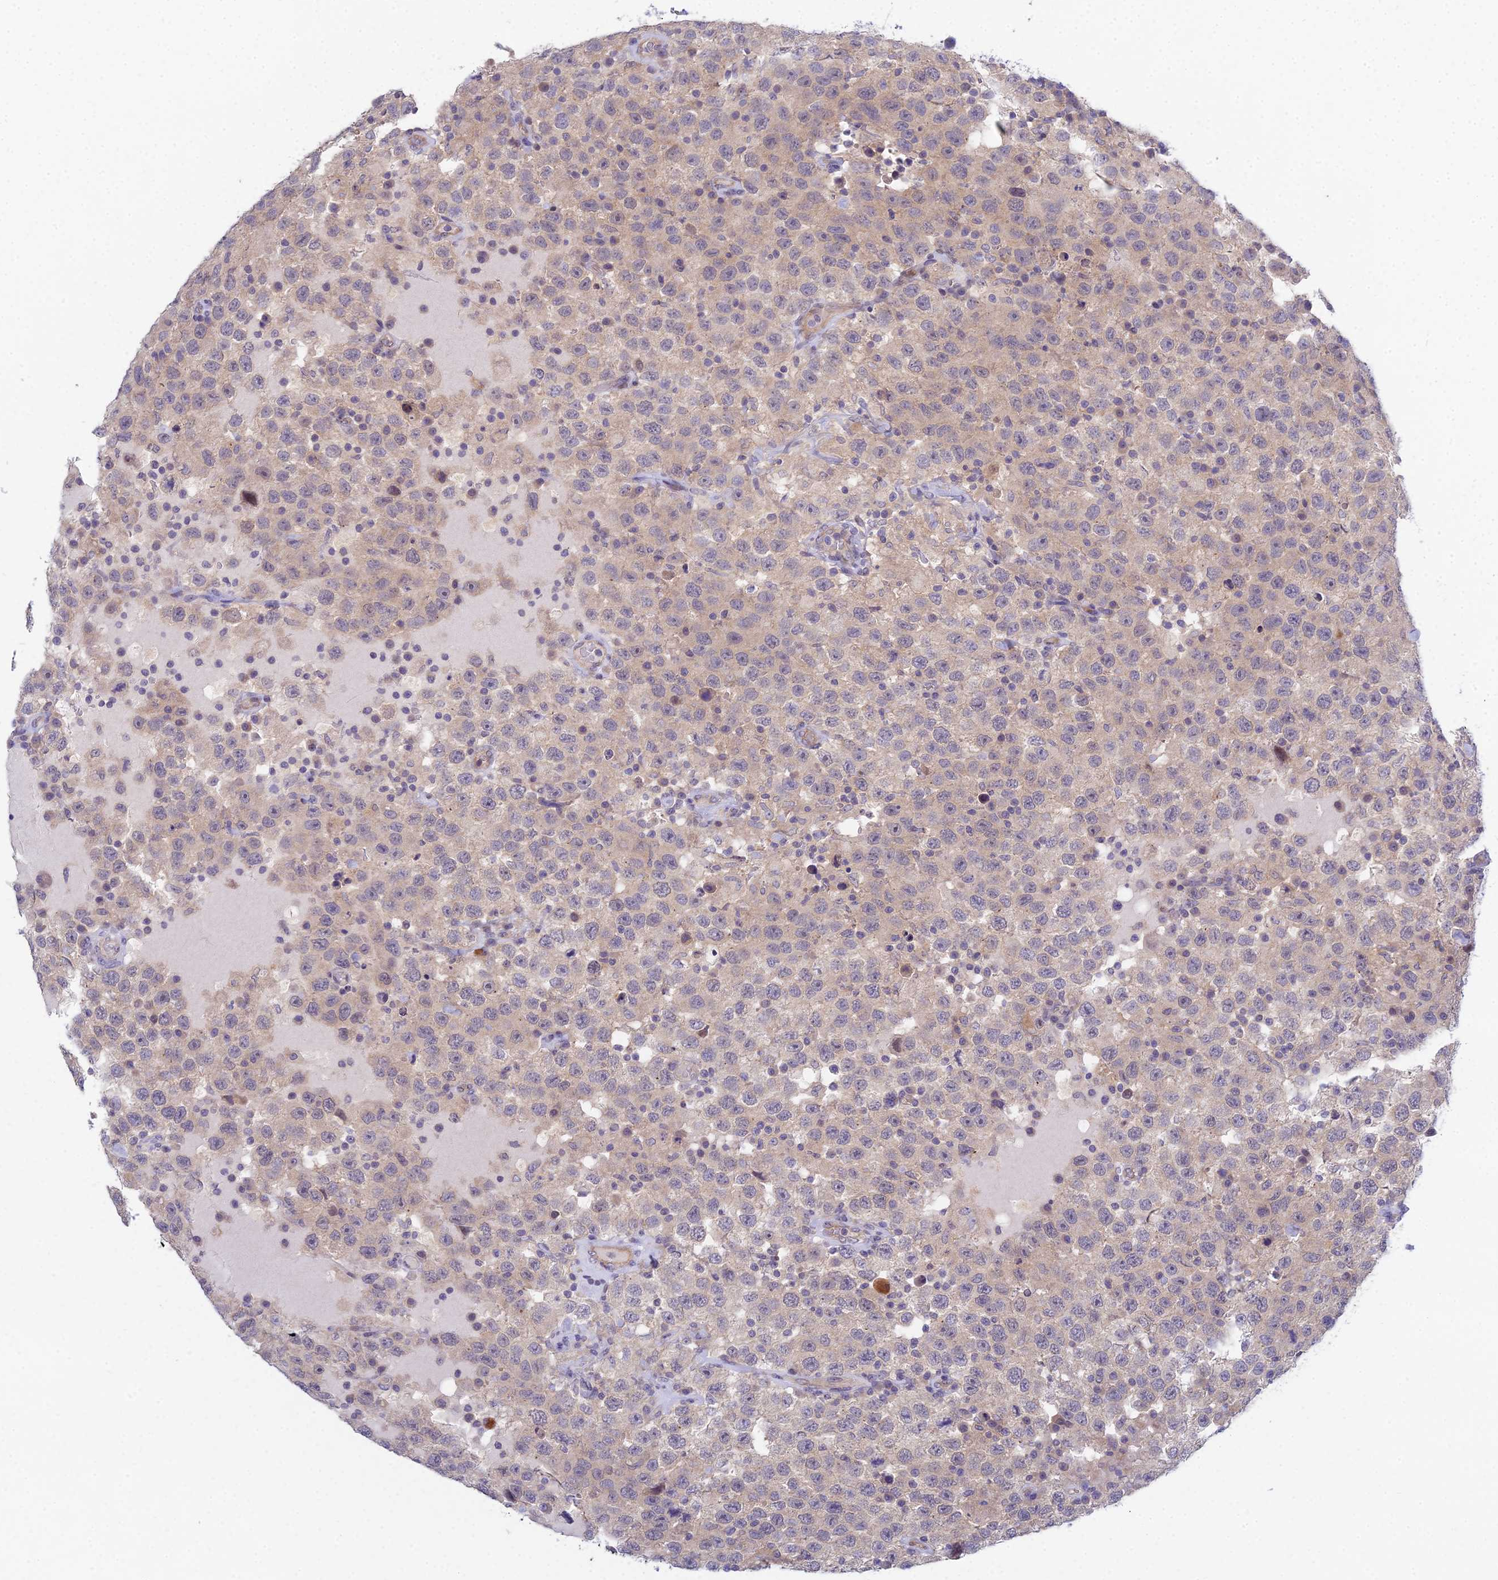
{"staining": {"intensity": "weak", "quantity": "<25%", "location": "cytoplasmic/membranous"}, "tissue": "testis cancer", "cell_type": "Tumor cells", "image_type": "cancer", "snomed": [{"axis": "morphology", "description": "Seminoma, NOS"}, {"axis": "topography", "description": "Testis"}], "caption": "This is a photomicrograph of immunohistochemistry staining of testis cancer (seminoma), which shows no positivity in tumor cells.", "gene": "METTL26", "patient": {"sex": "male", "age": 41}}